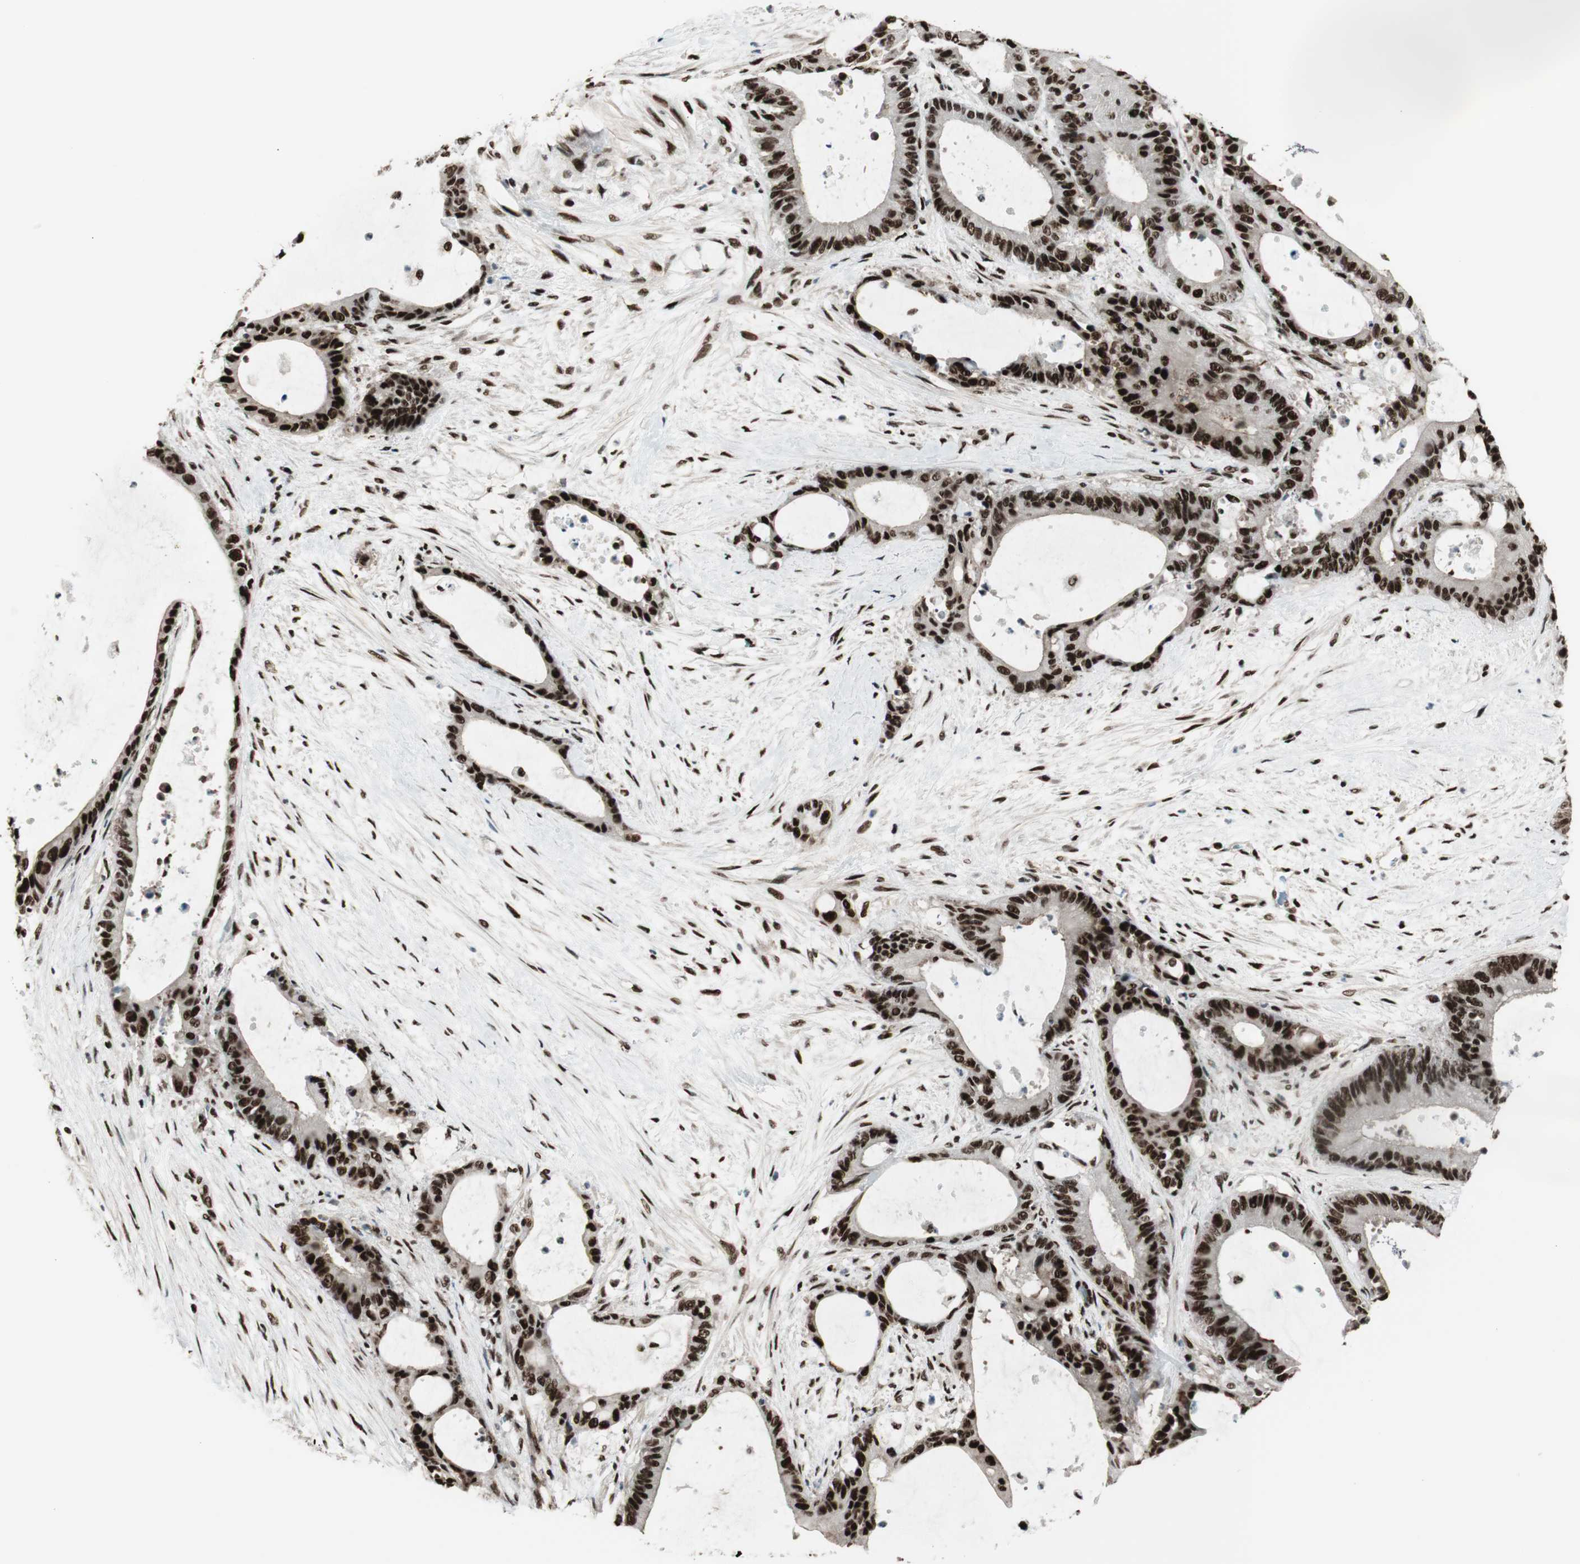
{"staining": {"intensity": "strong", "quantity": ">75%", "location": "nuclear"}, "tissue": "liver cancer", "cell_type": "Tumor cells", "image_type": "cancer", "snomed": [{"axis": "morphology", "description": "Cholangiocarcinoma"}, {"axis": "topography", "description": "Liver"}], "caption": "Immunohistochemical staining of human liver cancer (cholangiocarcinoma) reveals high levels of strong nuclear expression in about >75% of tumor cells. (DAB (3,3'-diaminobenzidine) IHC with brightfield microscopy, high magnification).", "gene": "HEXIM1", "patient": {"sex": "female", "age": 73}}